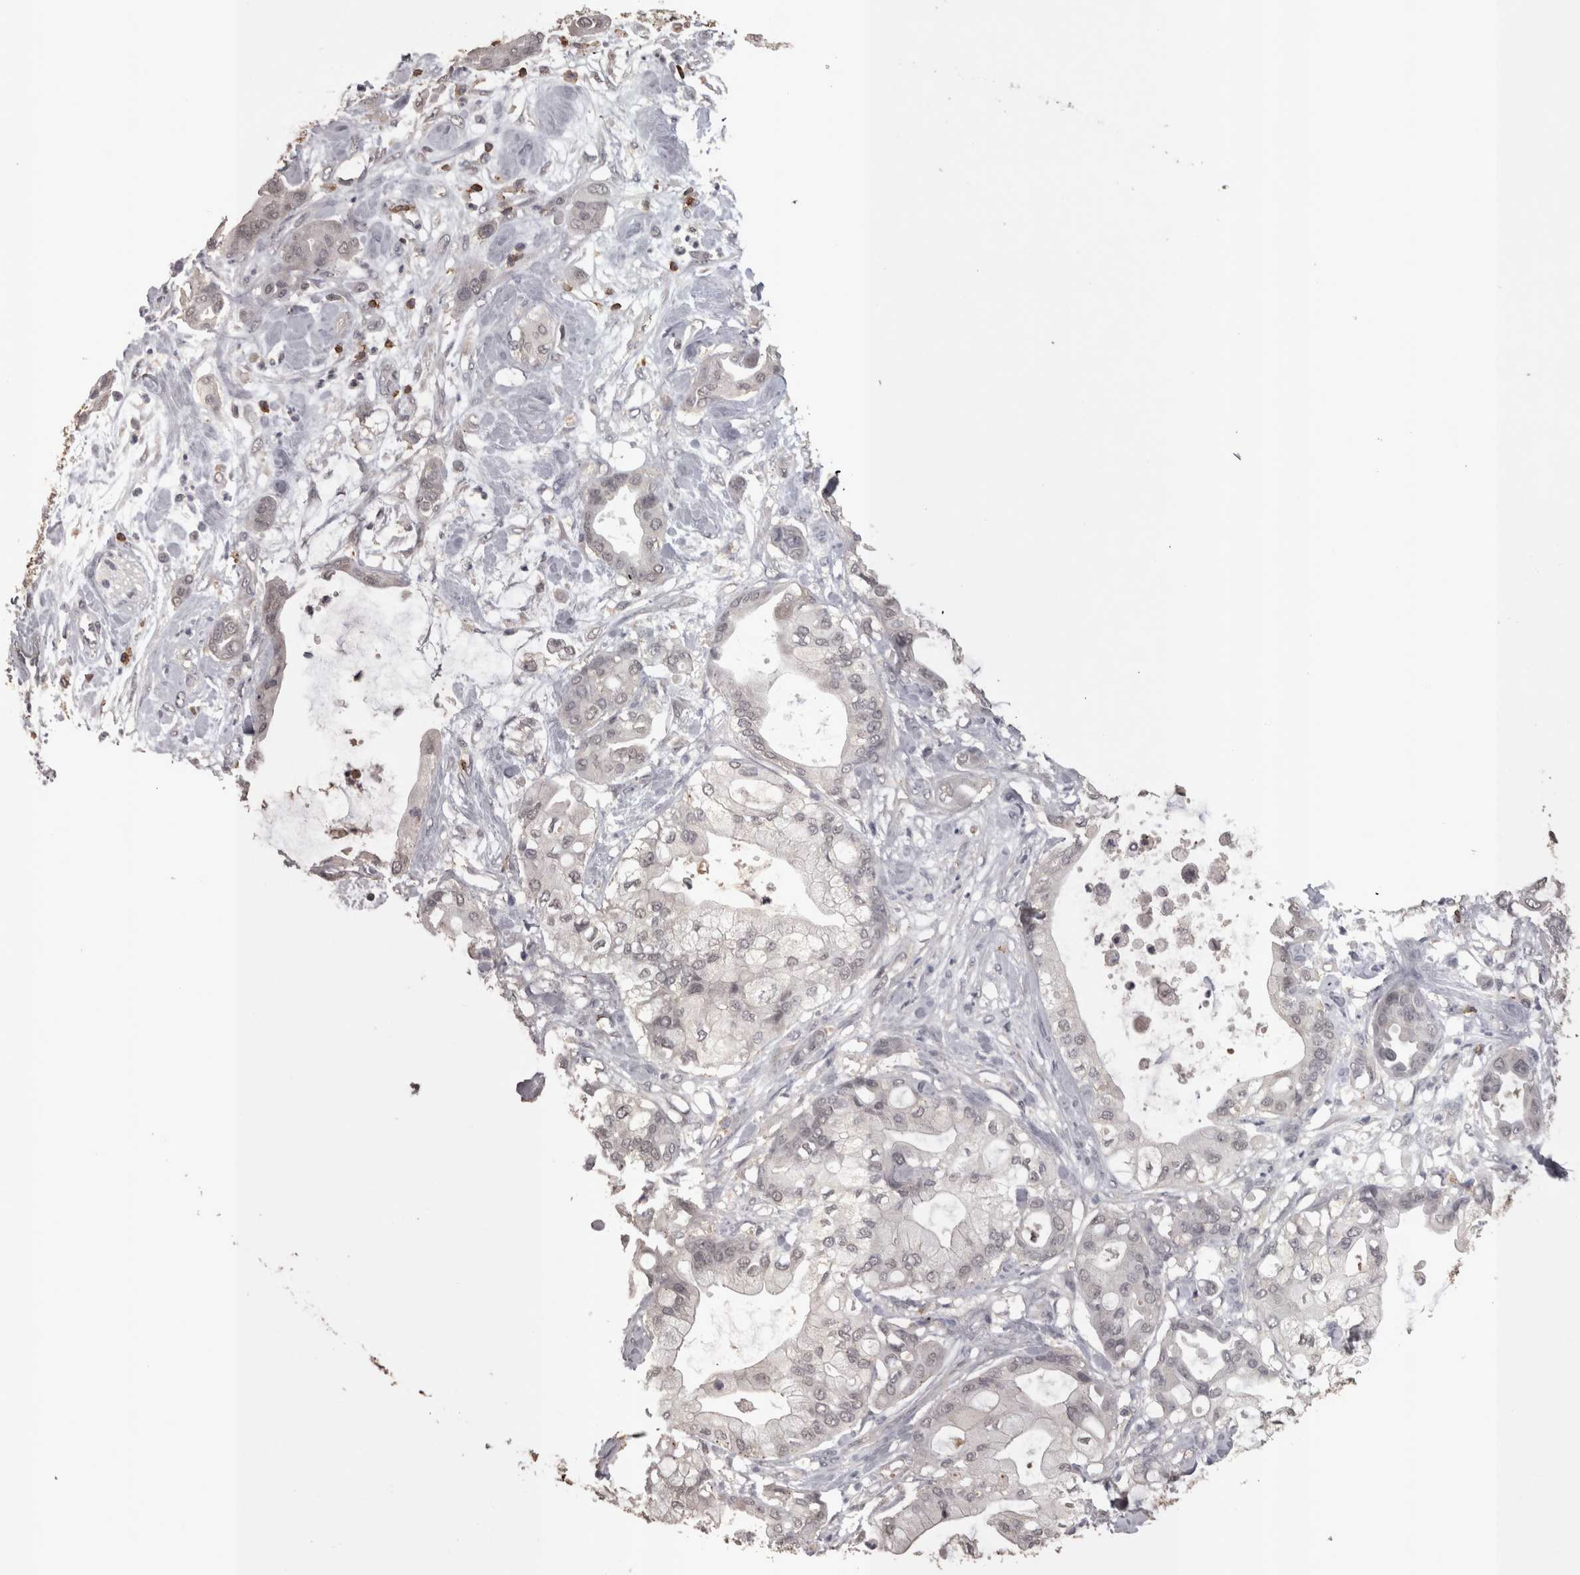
{"staining": {"intensity": "weak", "quantity": "<25%", "location": "nuclear"}, "tissue": "pancreatic cancer", "cell_type": "Tumor cells", "image_type": "cancer", "snomed": [{"axis": "morphology", "description": "Adenocarcinoma, NOS"}, {"axis": "morphology", "description": "Adenocarcinoma, metastatic, NOS"}, {"axis": "topography", "description": "Lymph node"}, {"axis": "topography", "description": "Pancreas"}, {"axis": "topography", "description": "Duodenum"}], "caption": "Human pancreatic cancer (metastatic adenocarcinoma) stained for a protein using IHC reveals no staining in tumor cells.", "gene": "SKAP1", "patient": {"sex": "female", "age": 64}}